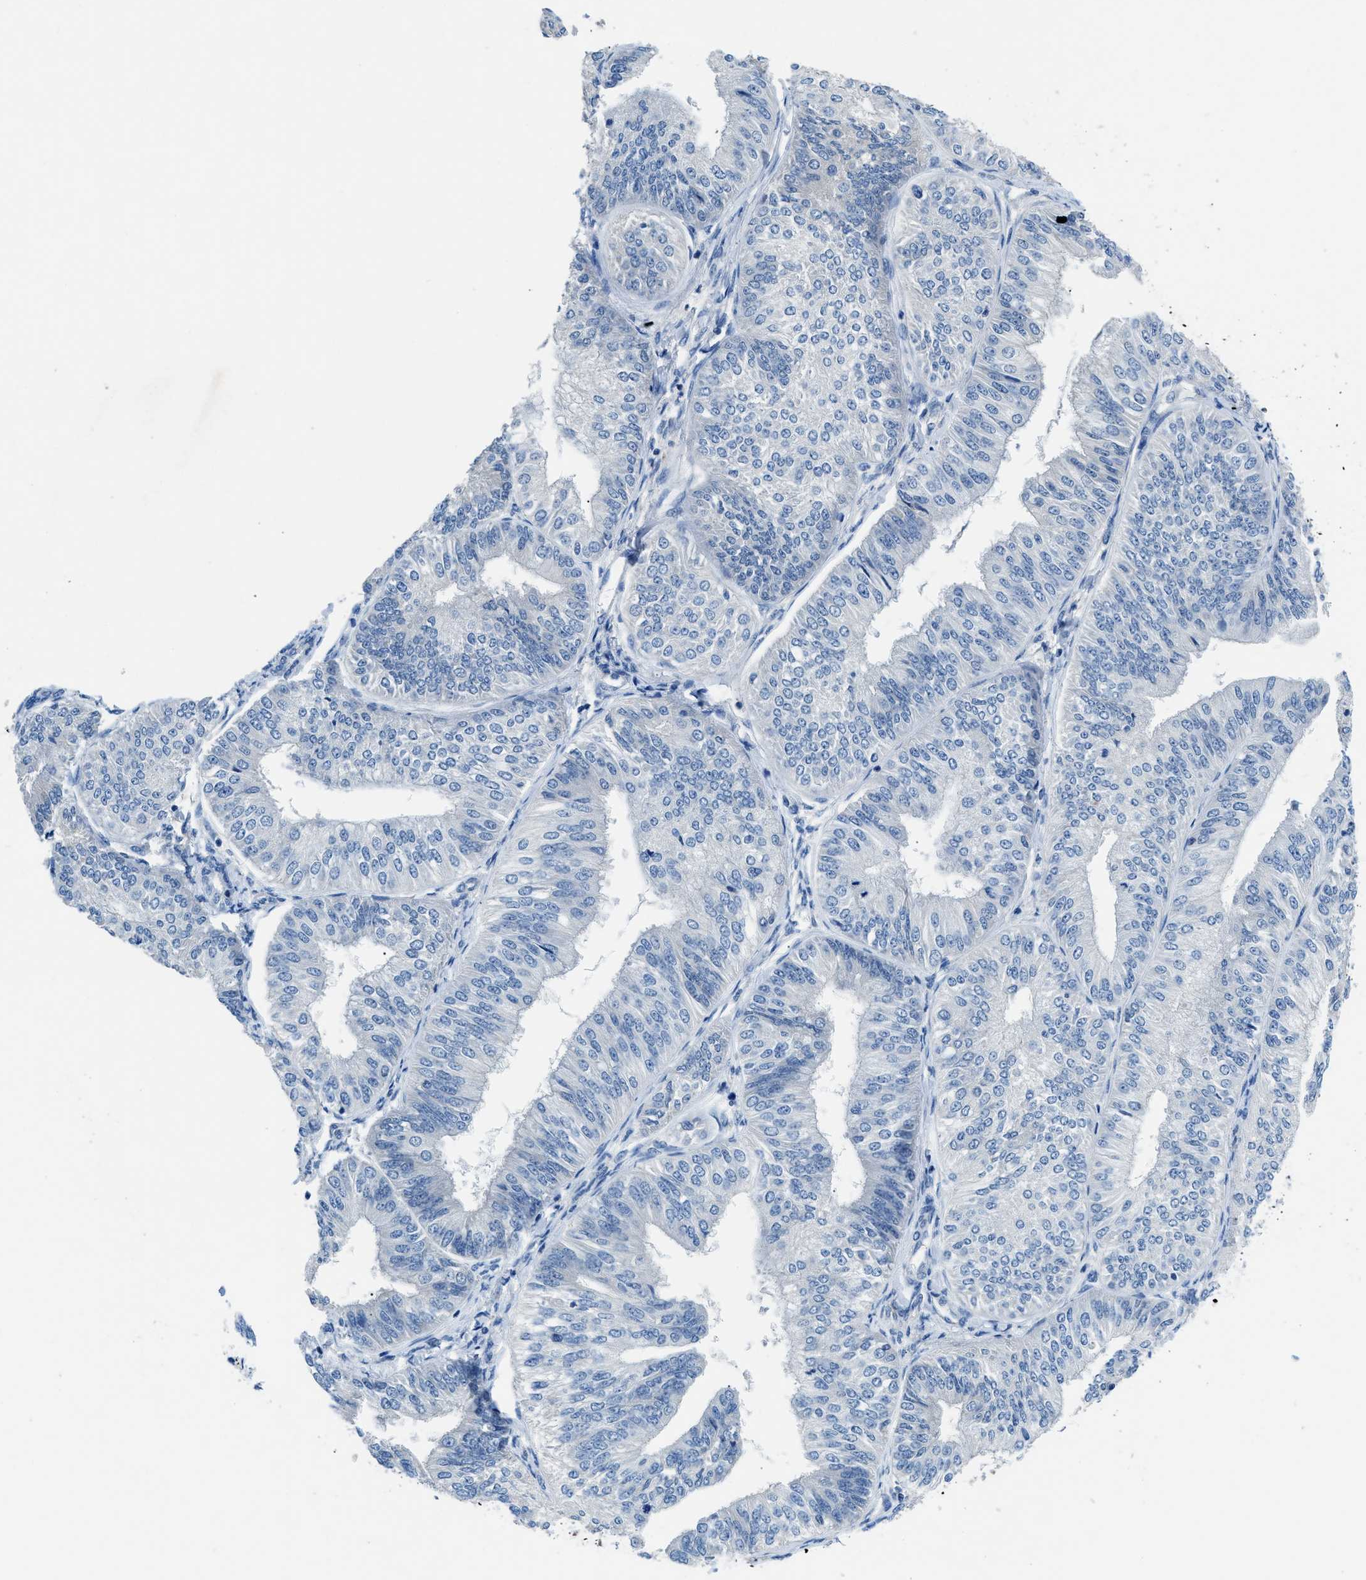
{"staining": {"intensity": "negative", "quantity": "none", "location": "none"}, "tissue": "endometrial cancer", "cell_type": "Tumor cells", "image_type": "cancer", "snomed": [{"axis": "morphology", "description": "Adenocarcinoma, NOS"}, {"axis": "topography", "description": "Endometrium"}], "caption": "A high-resolution micrograph shows immunohistochemistry (IHC) staining of endometrial cancer (adenocarcinoma), which displays no significant expression in tumor cells.", "gene": "SLC10A6", "patient": {"sex": "female", "age": 58}}